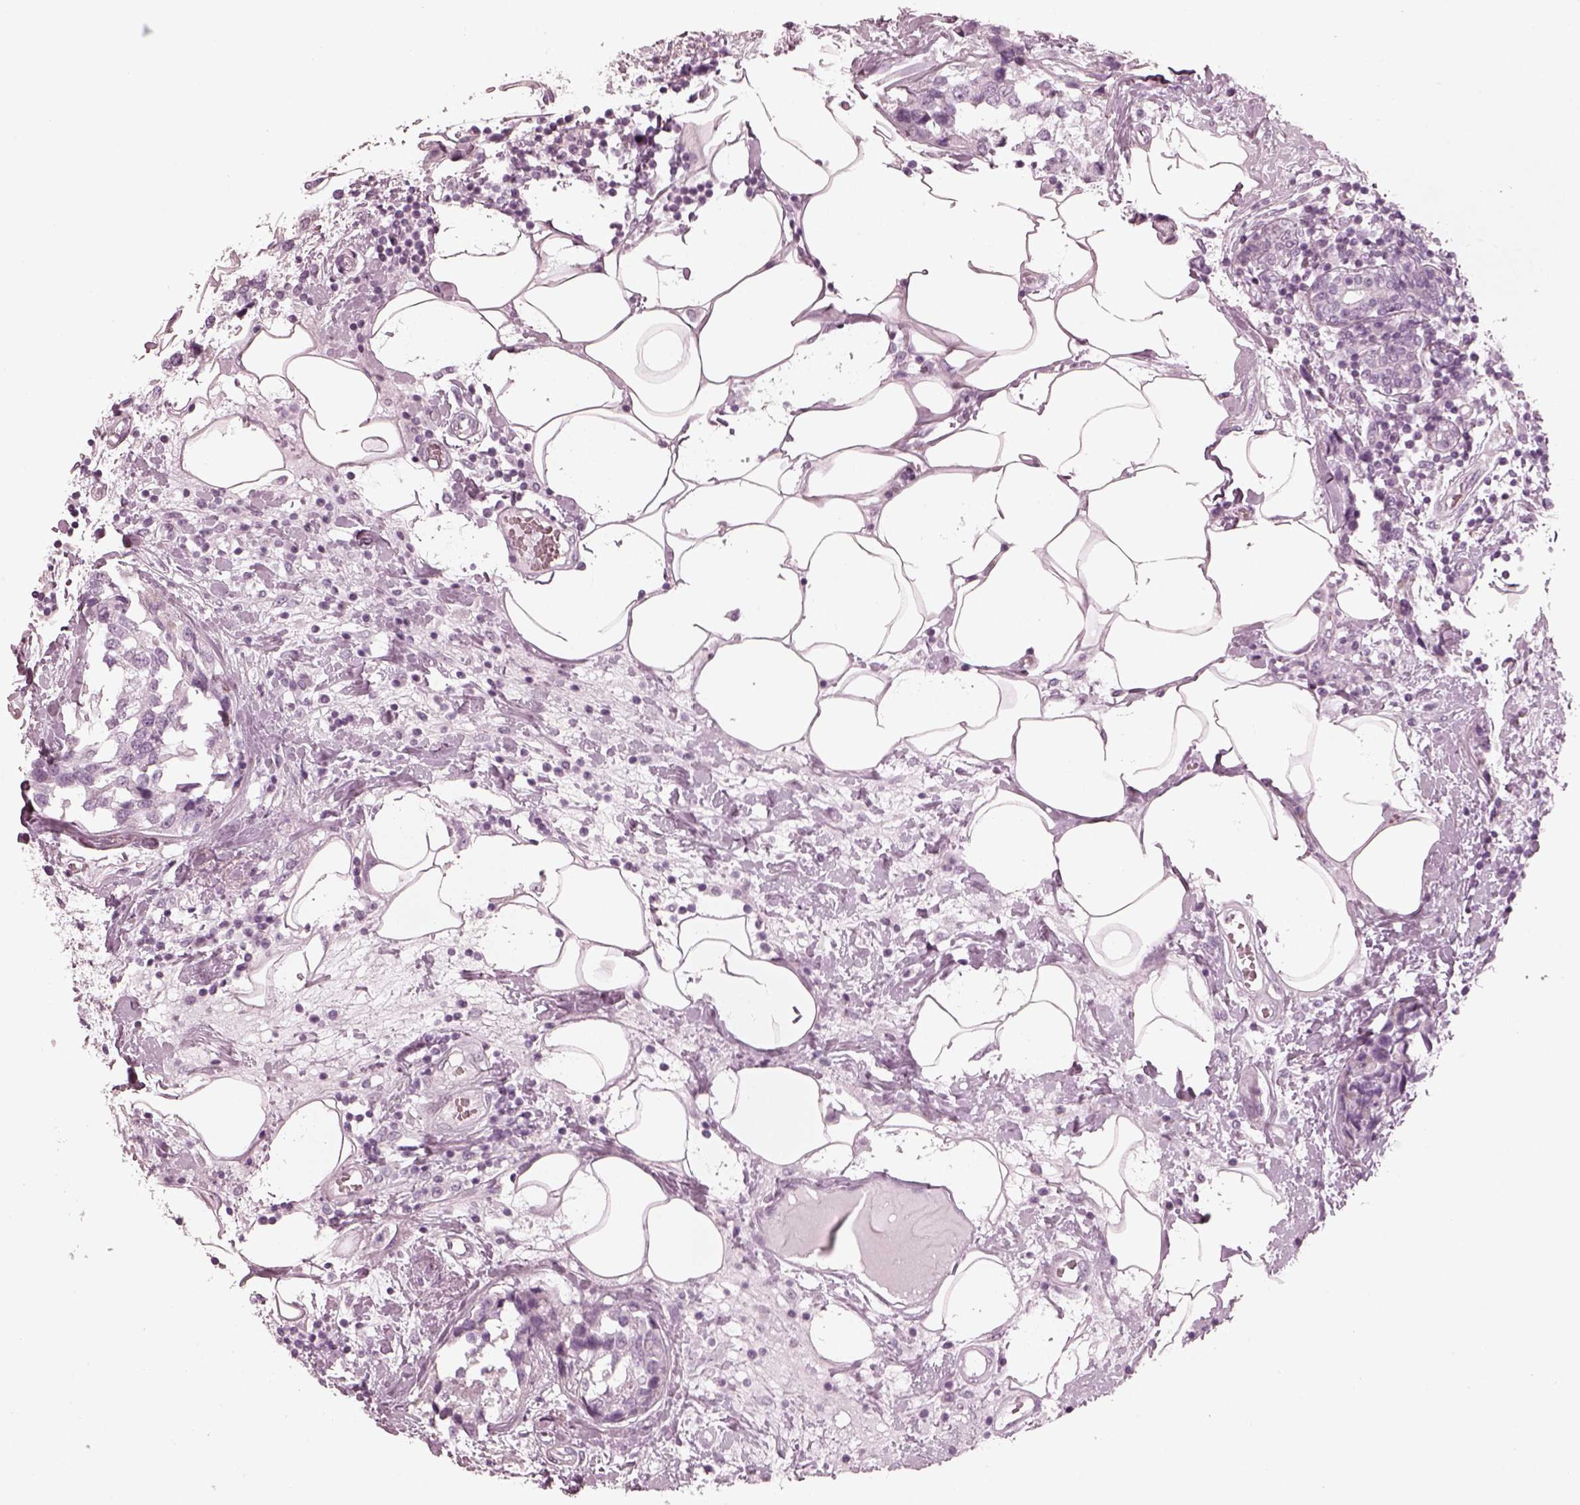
{"staining": {"intensity": "negative", "quantity": "none", "location": "none"}, "tissue": "breast cancer", "cell_type": "Tumor cells", "image_type": "cancer", "snomed": [{"axis": "morphology", "description": "Lobular carcinoma"}, {"axis": "topography", "description": "Breast"}], "caption": "Immunohistochemistry (IHC) histopathology image of lobular carcinoma (breast) stained for a protein (brown), which exhibits no positivity in tumor cells. Brightfield microscopy of immunohistochemistry stained with DAB (brown) and hematoxylin (blue), captured at high magnification.", "gene": "OPN4", "patient": {"sex": "female", "age": 59}}